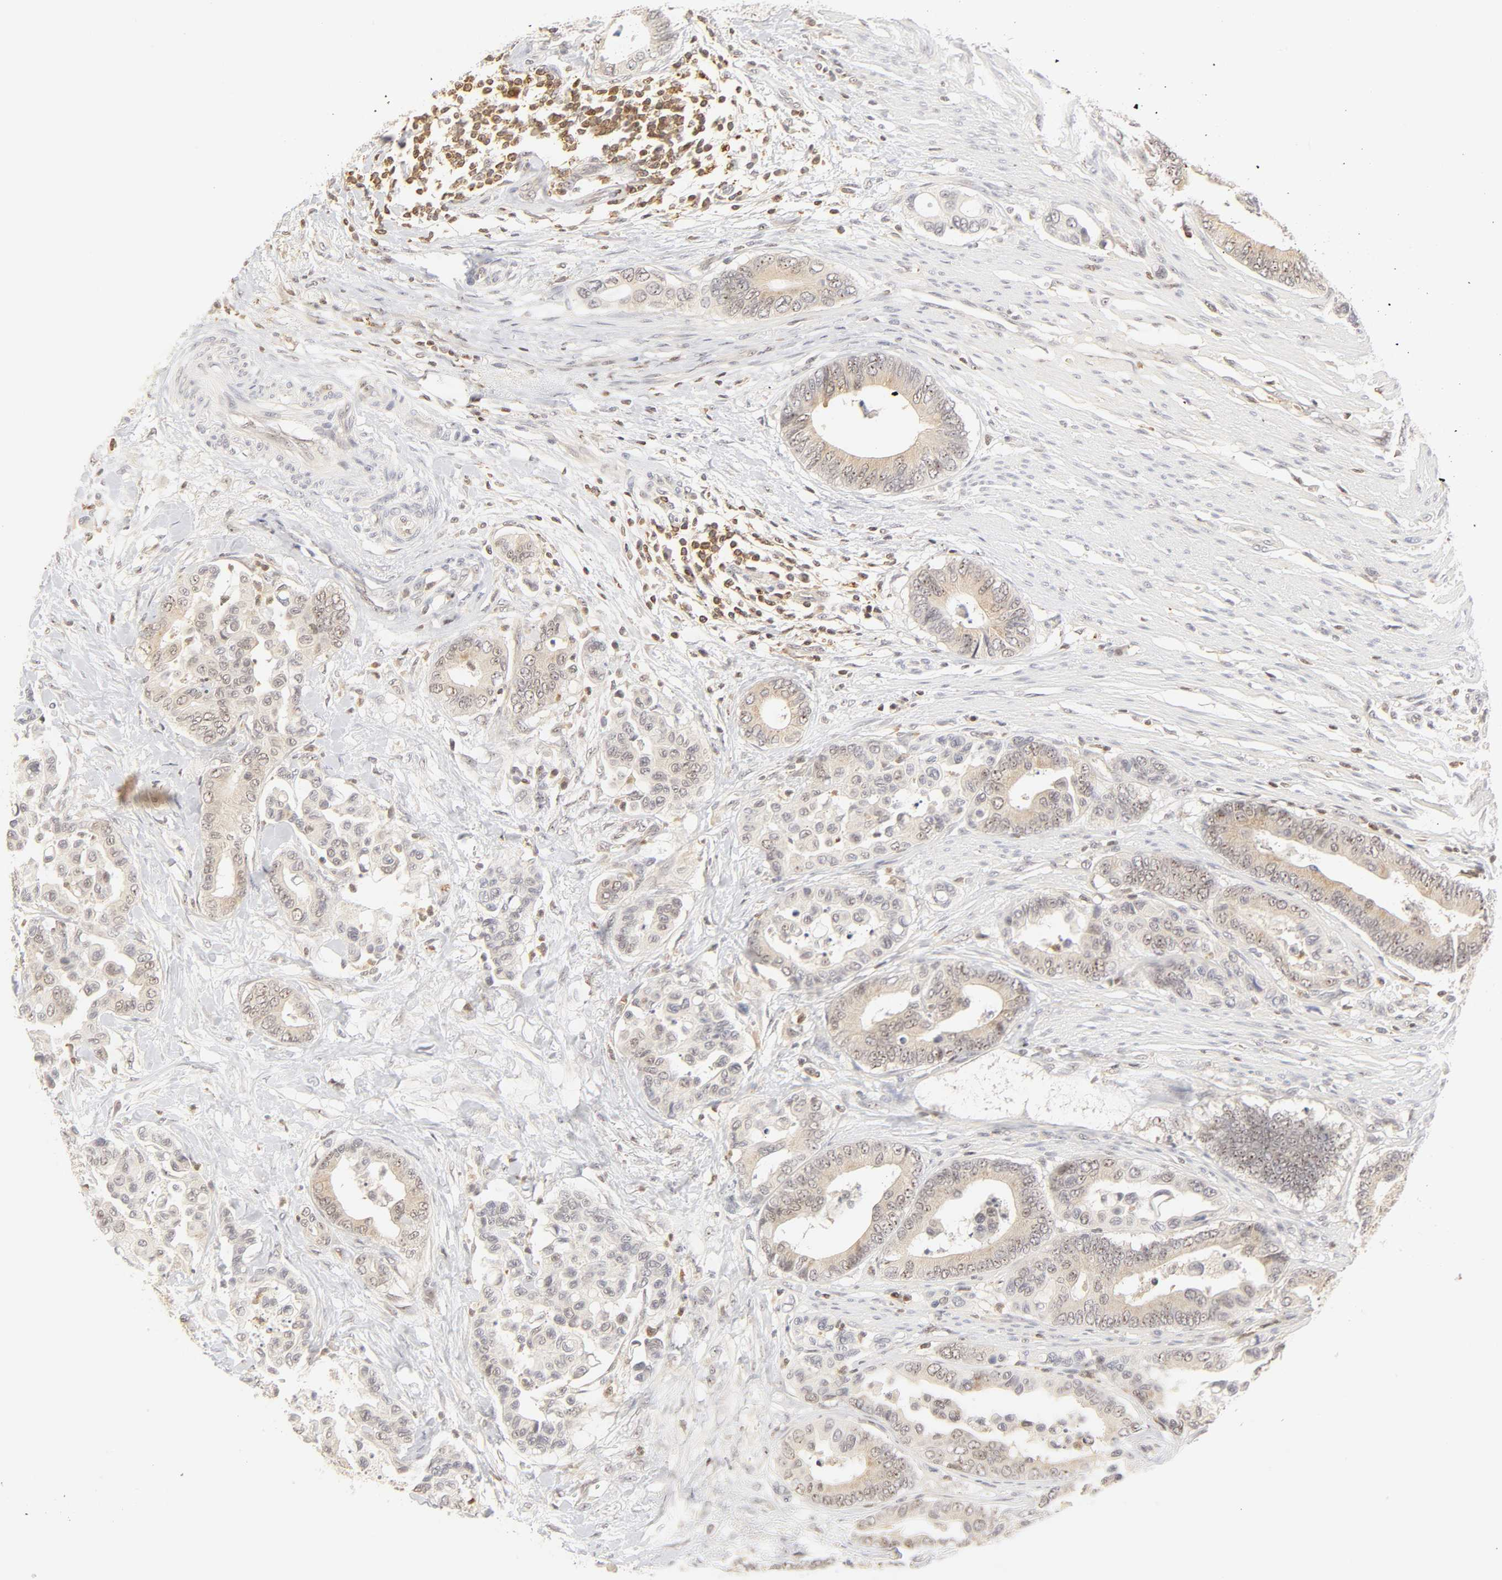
{"staining": {"intensity": "weak", "quantity": ">75%", "location": "cytoplasmic/membranous,nuclear"}, "tissue": "colorectal cancer", "cell_type": "Tumor cells", "image_type": "cancer", "snomed": [{"axis": "morphology", "description": "Normal tissue, NOS"}, {"axis": "morphology", "description": "Adenocarcinoma, NOS"}, {"axis": "topography", "description": "Colon"}], "caption": "The image demonstrates a brown stain indicating the presence of a protein in the cytoplasmic/membranous and nuclear of tumor cells in colorectal adenocarcinoma. Immunohistochemistry (ihc) stains the protein of interest in brown and the nuclei are stained blue.", "gene": "KIF2A", "patient": {"sex": "male", "age": 82}}